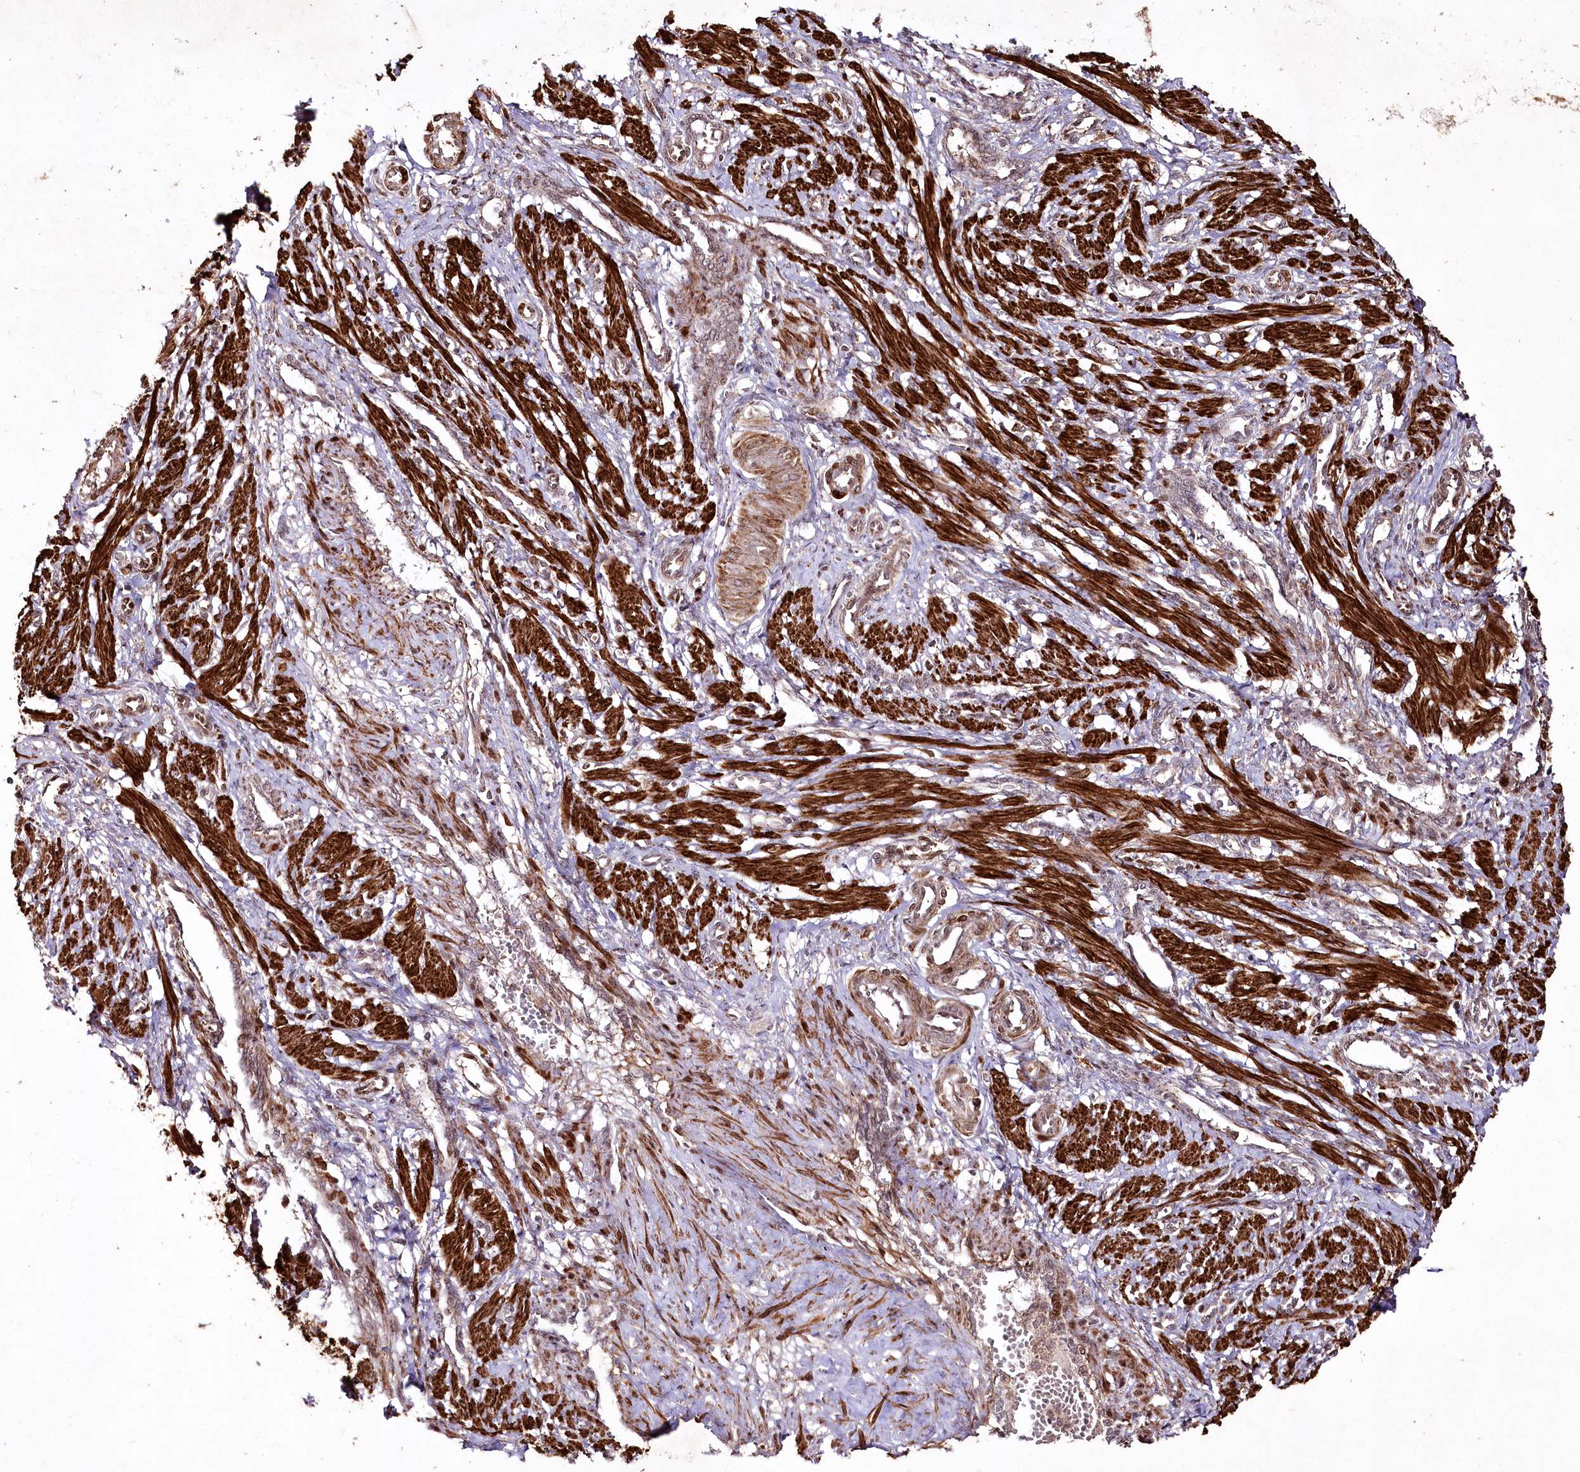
{"staining": {"intensity": "strong", "quantity": ">75%", "location": "cytoplasmic/membranous"}, "tissue": "smooth muscle", "cell_type": "Smooth muscle cells", "image_type": "normal", "snomed": [{"axis": "morphology", "description": "Normal tissue, NOS"}, {"axis": "topography", "description": "Endometrium"}], "caption": "IHC of benign smooth muscle reveals high levels of strong cytoplasmic/membranous positivity in about >75% of smooth muscle cells. (DAB IHC, brown staining for protein, blue staining for nuclei).", "gene": "PSTK", "patient": {"sex": "female", "age": 33}}